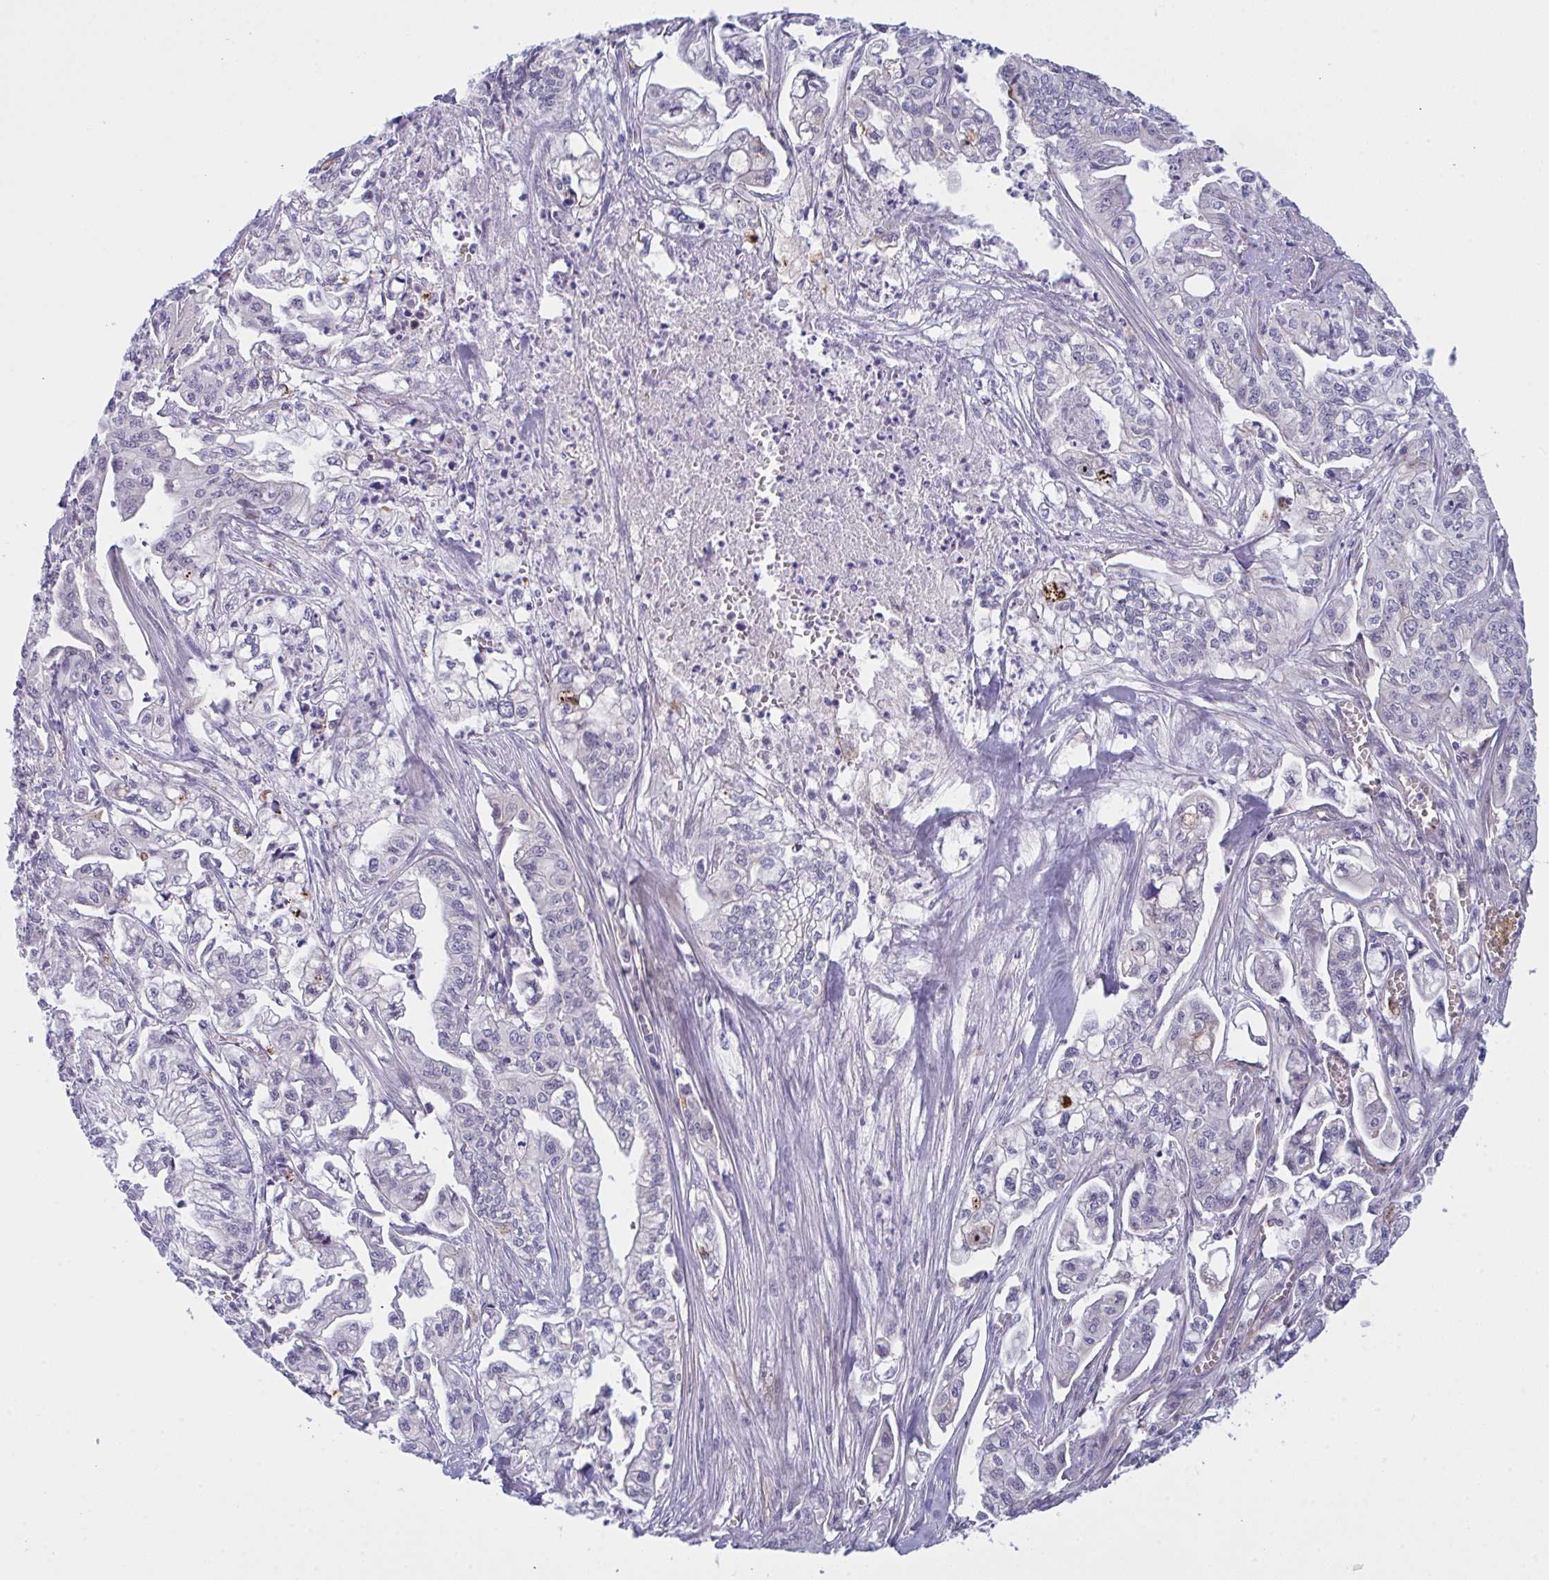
{"staining": {"intensity": "negative", "quantity": "none", "location": "none"}, "tissue": "pancreatic cancer", "cell_type": "Tumor cells", "image_type": "cancer", "snomed": [{"axis": "morphology", "description": "Adenocarcinoma, NOS"}, {"axis": "topography", "description": "Pancreas"}], "caption": "Pancreatic cancer stained for a protein using immunohistochemistry (IHC) exhibits no expression tumor cells.", "gene": "DCBLD1", "patient": {"sex": "male", "age": 68}}